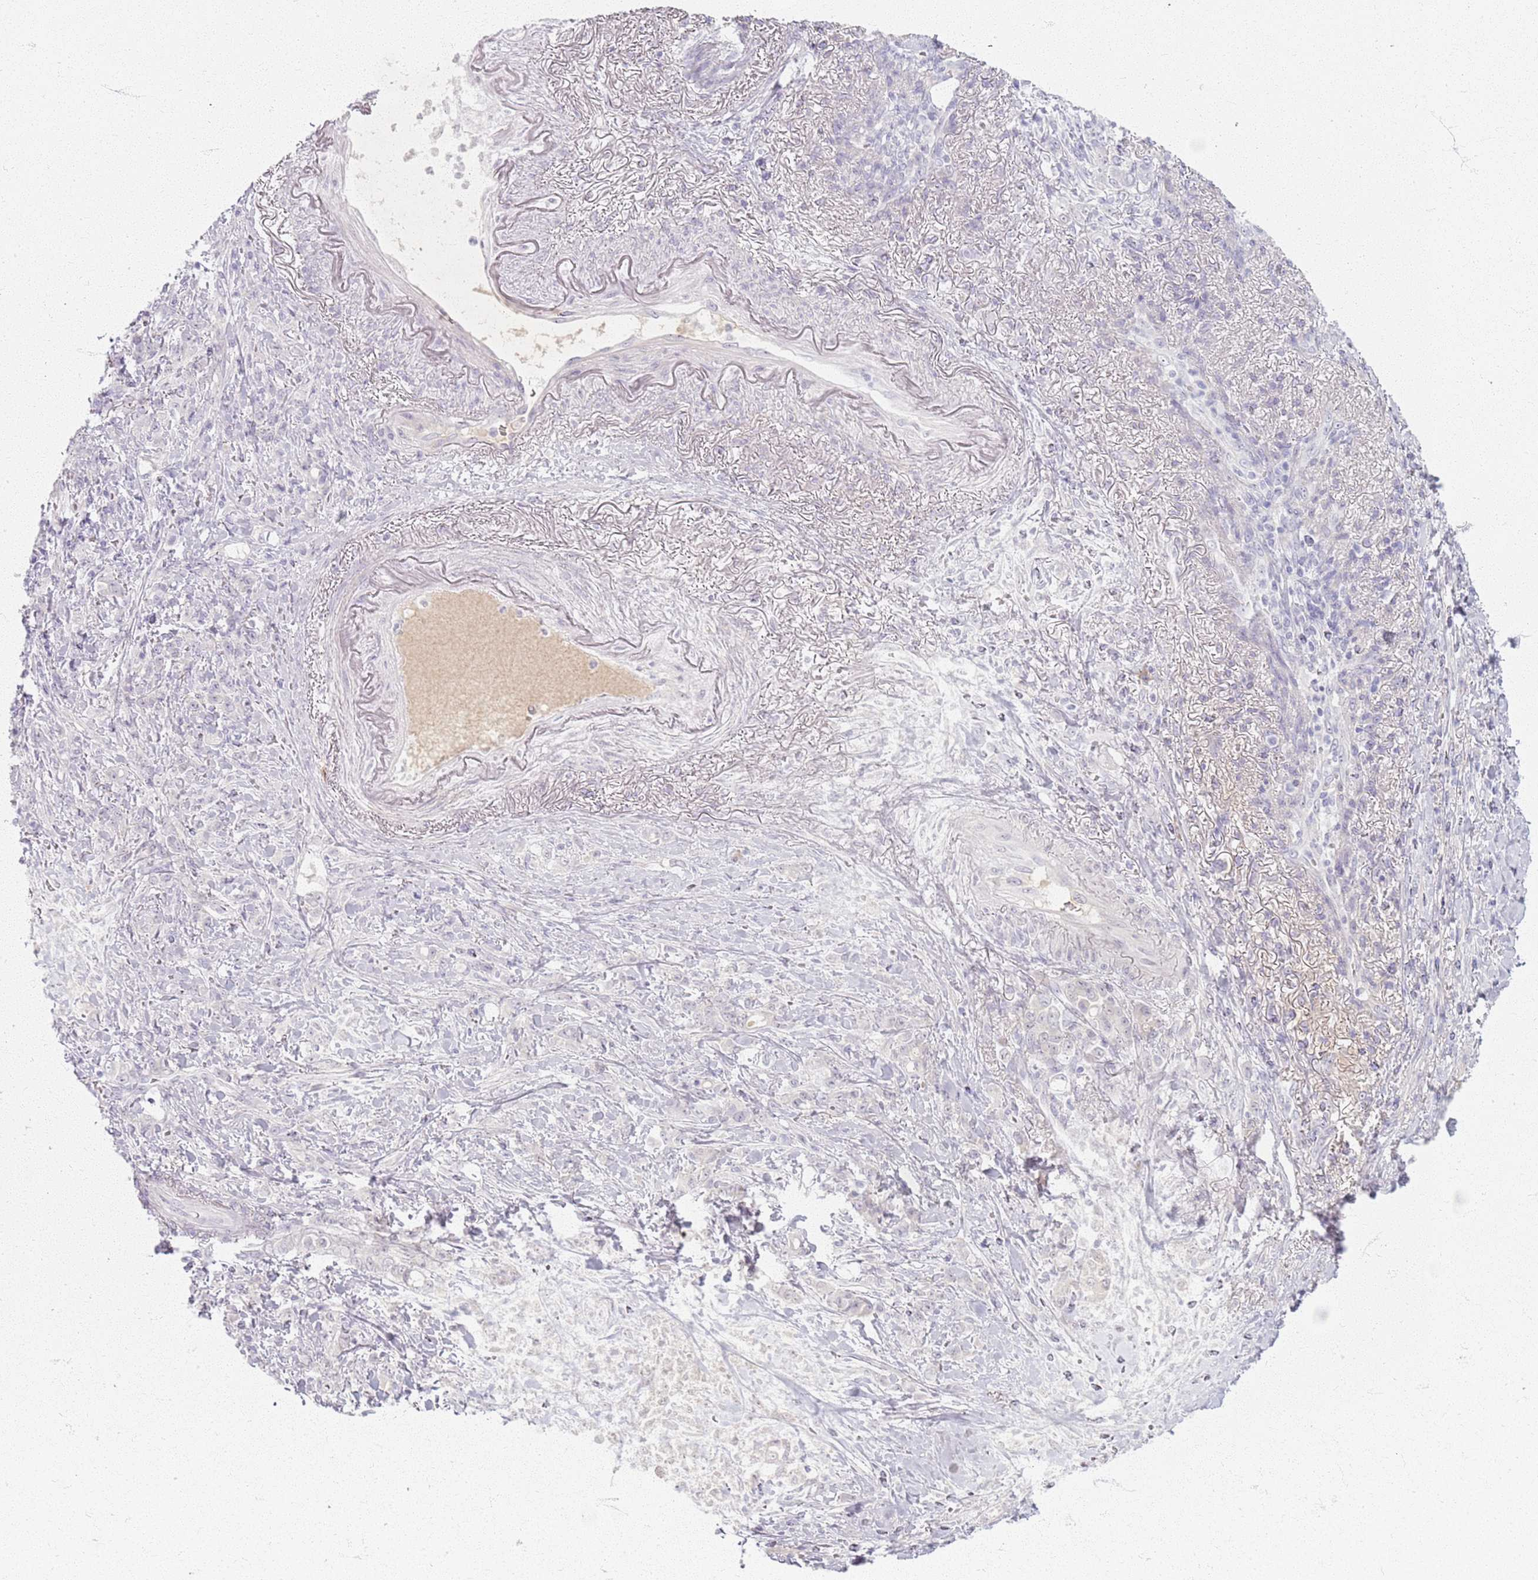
{"staining": {"intensity": "negative", "quantity": "none", "location": "none"}, "tissue": "stomach cancer", "cell_type": "Tumor cells", "image_type": "cancer", "snomed": [{"axis": "morphology", "description": "Normal tissue, NOS"}, {"axis": "morphology", "description": "Adenocarcinoma, NOS"}, {"axis": "topography", "description": "Stomach"}], "caption": "This histopathology image is of stomach adenocarcinoma stained with immunohistochemistry (IHC) to label a protein in brown with the nuclei are counter-stained blue. There is no staining in tumor cells.", "gene": "CRIPT", "patient": {"sex": "female", "age": 79}}